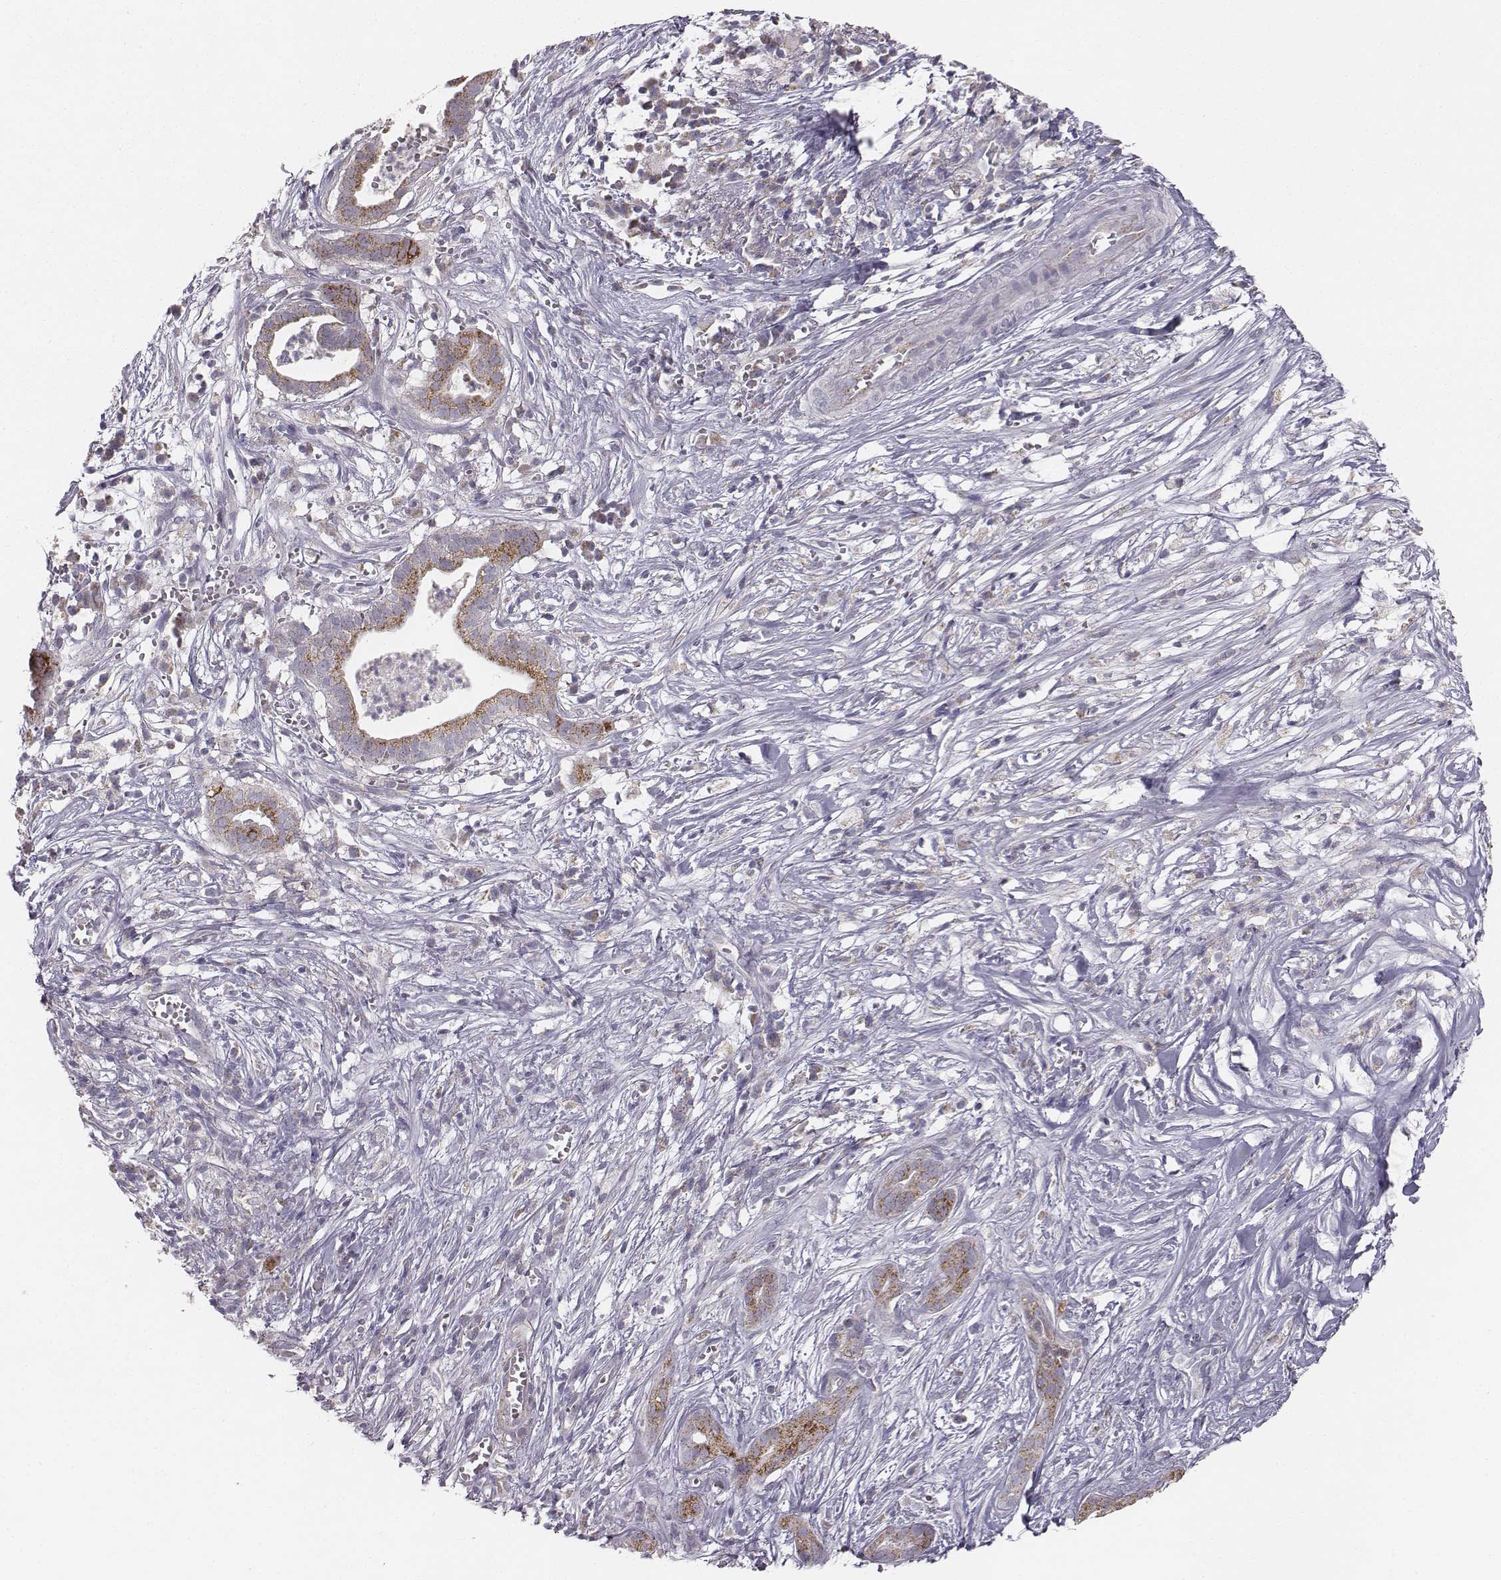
{"staining": {"intensity": "moderate", "quantity": ">75%", "location": "cytoplasmic/membranous"}, "tissue": "pancreatic cancer", "cell_type": "Tumor cells", "image_type": "cancer", "snomed": [{"axis": "morphology", "description": "Adenocarcinoma, NOS"}, {"axis": "topography", "description": "Pancreas"}], "caption": "High-magnification brightfield microscopy of pancreatic adenocarcinoma stained with DAB (brown) and counterstained with hematoxylin (blue). tumor cells exhibit moderate cytoplasmic/membranous staining is appreciated in about>75% of cells.", "gene": "ABCD3", "patient": {"sex": "male", "age": 61}}